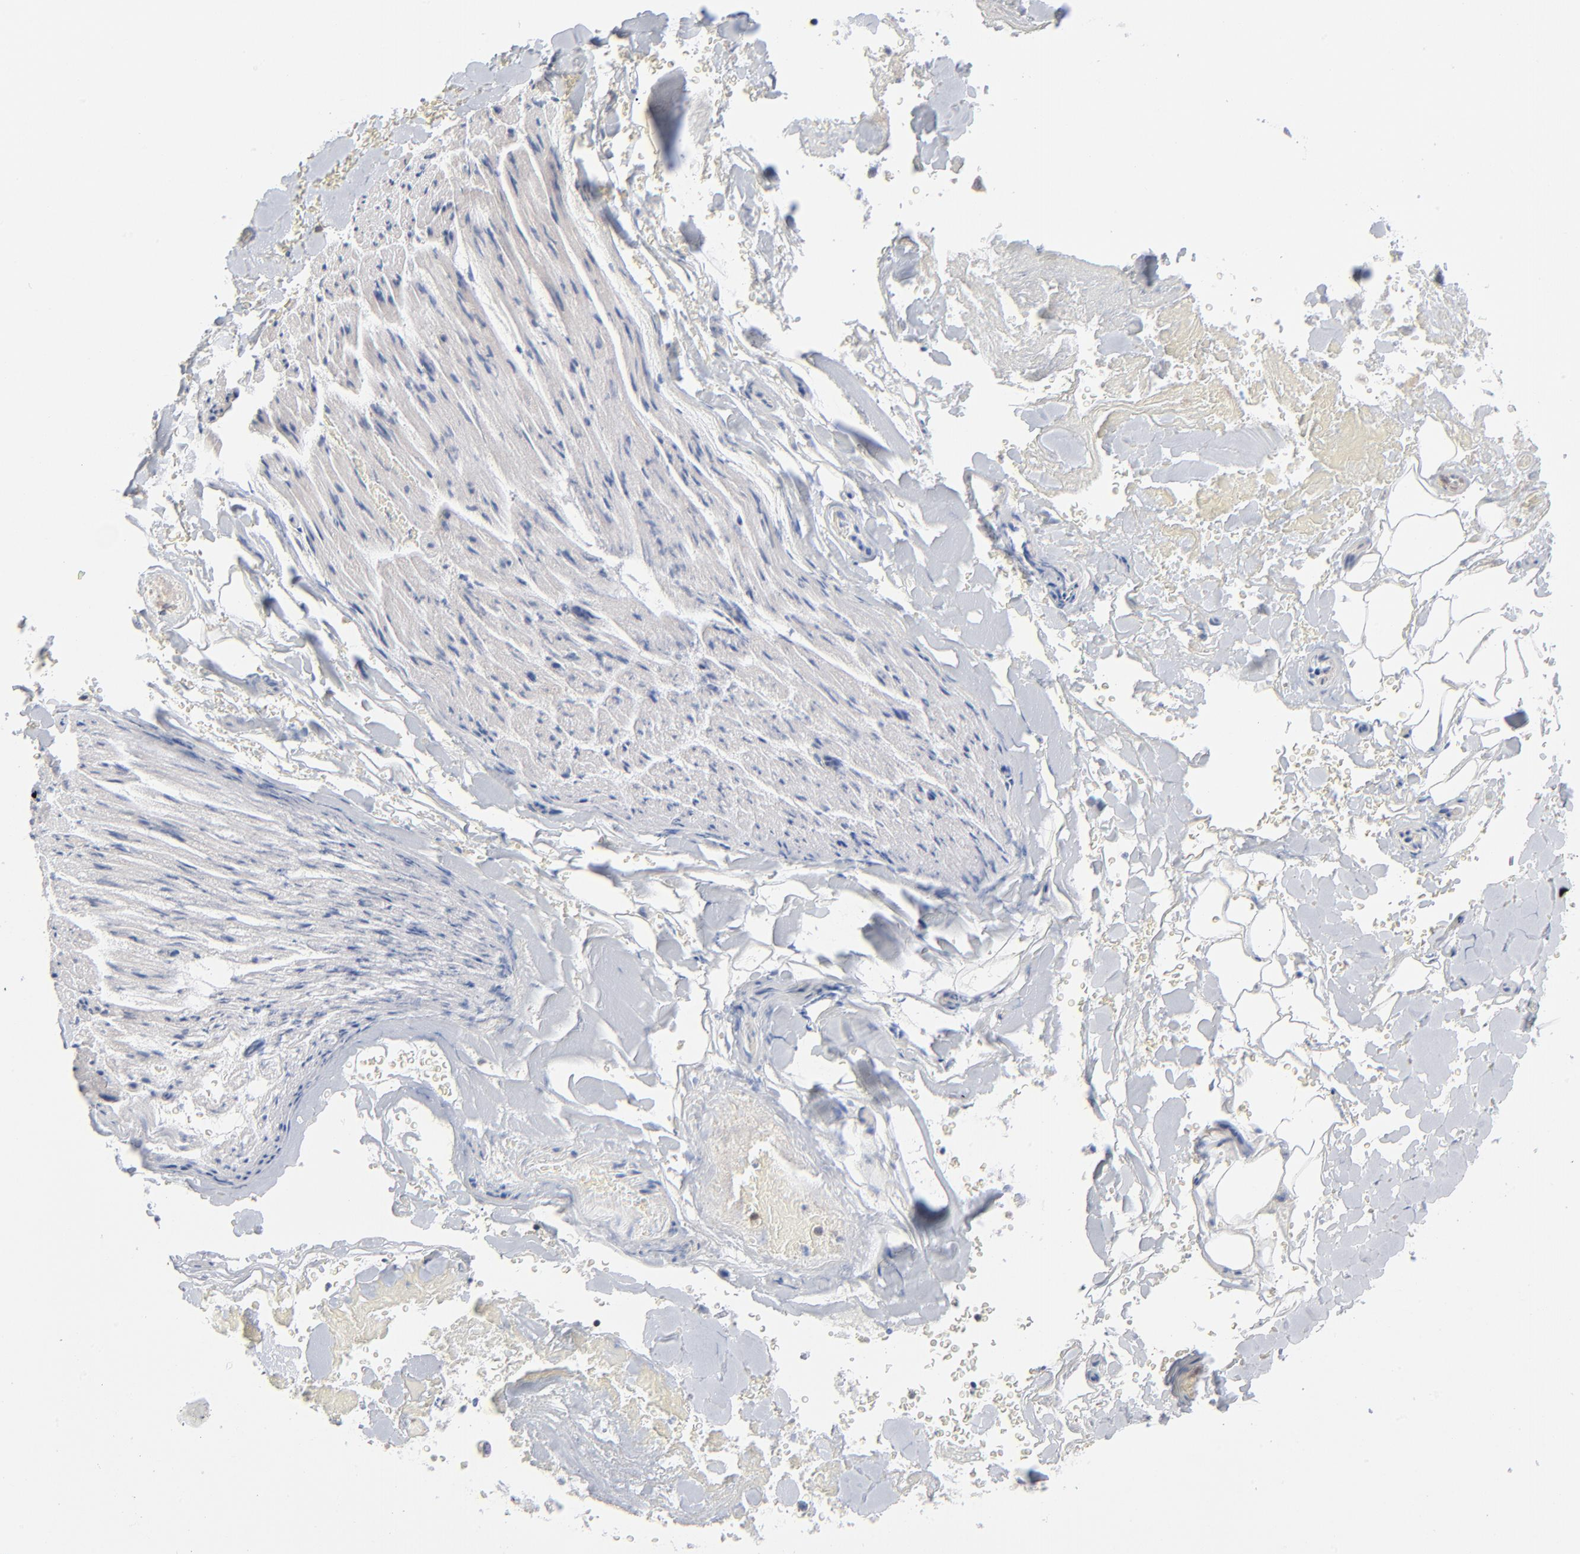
{"staining": {"intensity": "negative", "quantity": "none", "location": "none"}, "tissue": "adipose tissue", "cell_type": "Adipocytes", "image_type": "normal", "snomed": [{"axis": "morphology", "description": "Normal tissue, NOS"}, {"axis": "morphology", "description": "Cholangiocarcinoma"}, {"axis": "topography", "description": "Liver"}, {"axis": "topography", "description": "Peripheral nerve tissue"}], "caption": "A high-resolution histopathology image shows immunohistochemistry staining of normal adipose tissue, which displays no significant positivity in adipocytes. Nuclei are stained in blue.", "gene": "RPS6KB1", "patient": {"sex": "male", "age": 50}}